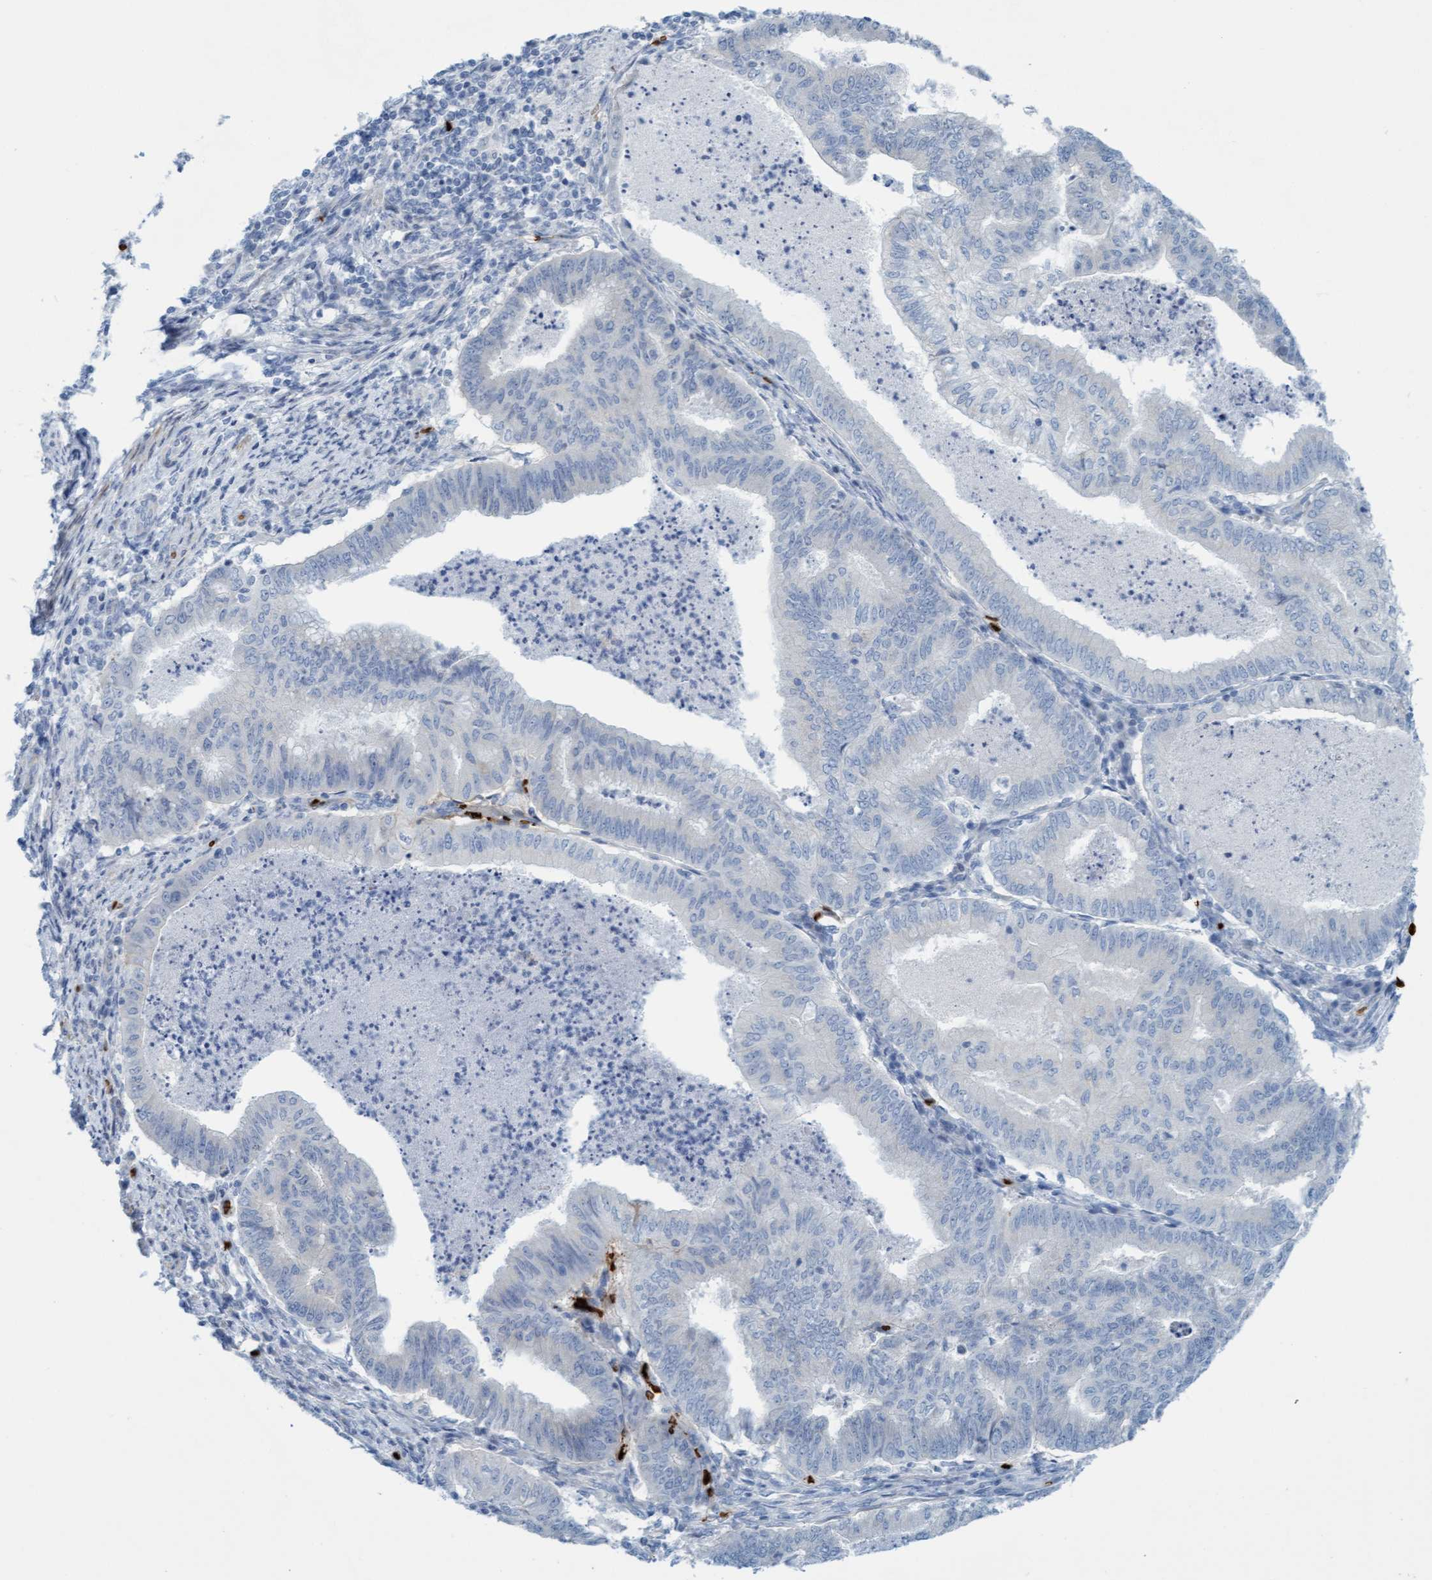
{"staining": {"intensity": "negative", "quantity": "none", "location": "none"}, "tissue": "endometrial cancer", "cell_type": "Tumor cells", "image_type": "cancer", "snomed": [{"axis": "morphology", "description": "Polyp, NOS"}, {"axis": "morphology", "description": "Adenocarcinoma, NOS"}, {"axis": "morphology", "description": "Adenoma, NOS"}, {"axis": "topography", "description": "Endometrium"}], "caption": "Immunohistochemical staining of endometrial cancer (adenocarcinoma) demonstrates no significant positivity in tumor cells.", "gene": "P2RX5", "patient": {"sex": "female", "age": 79}}